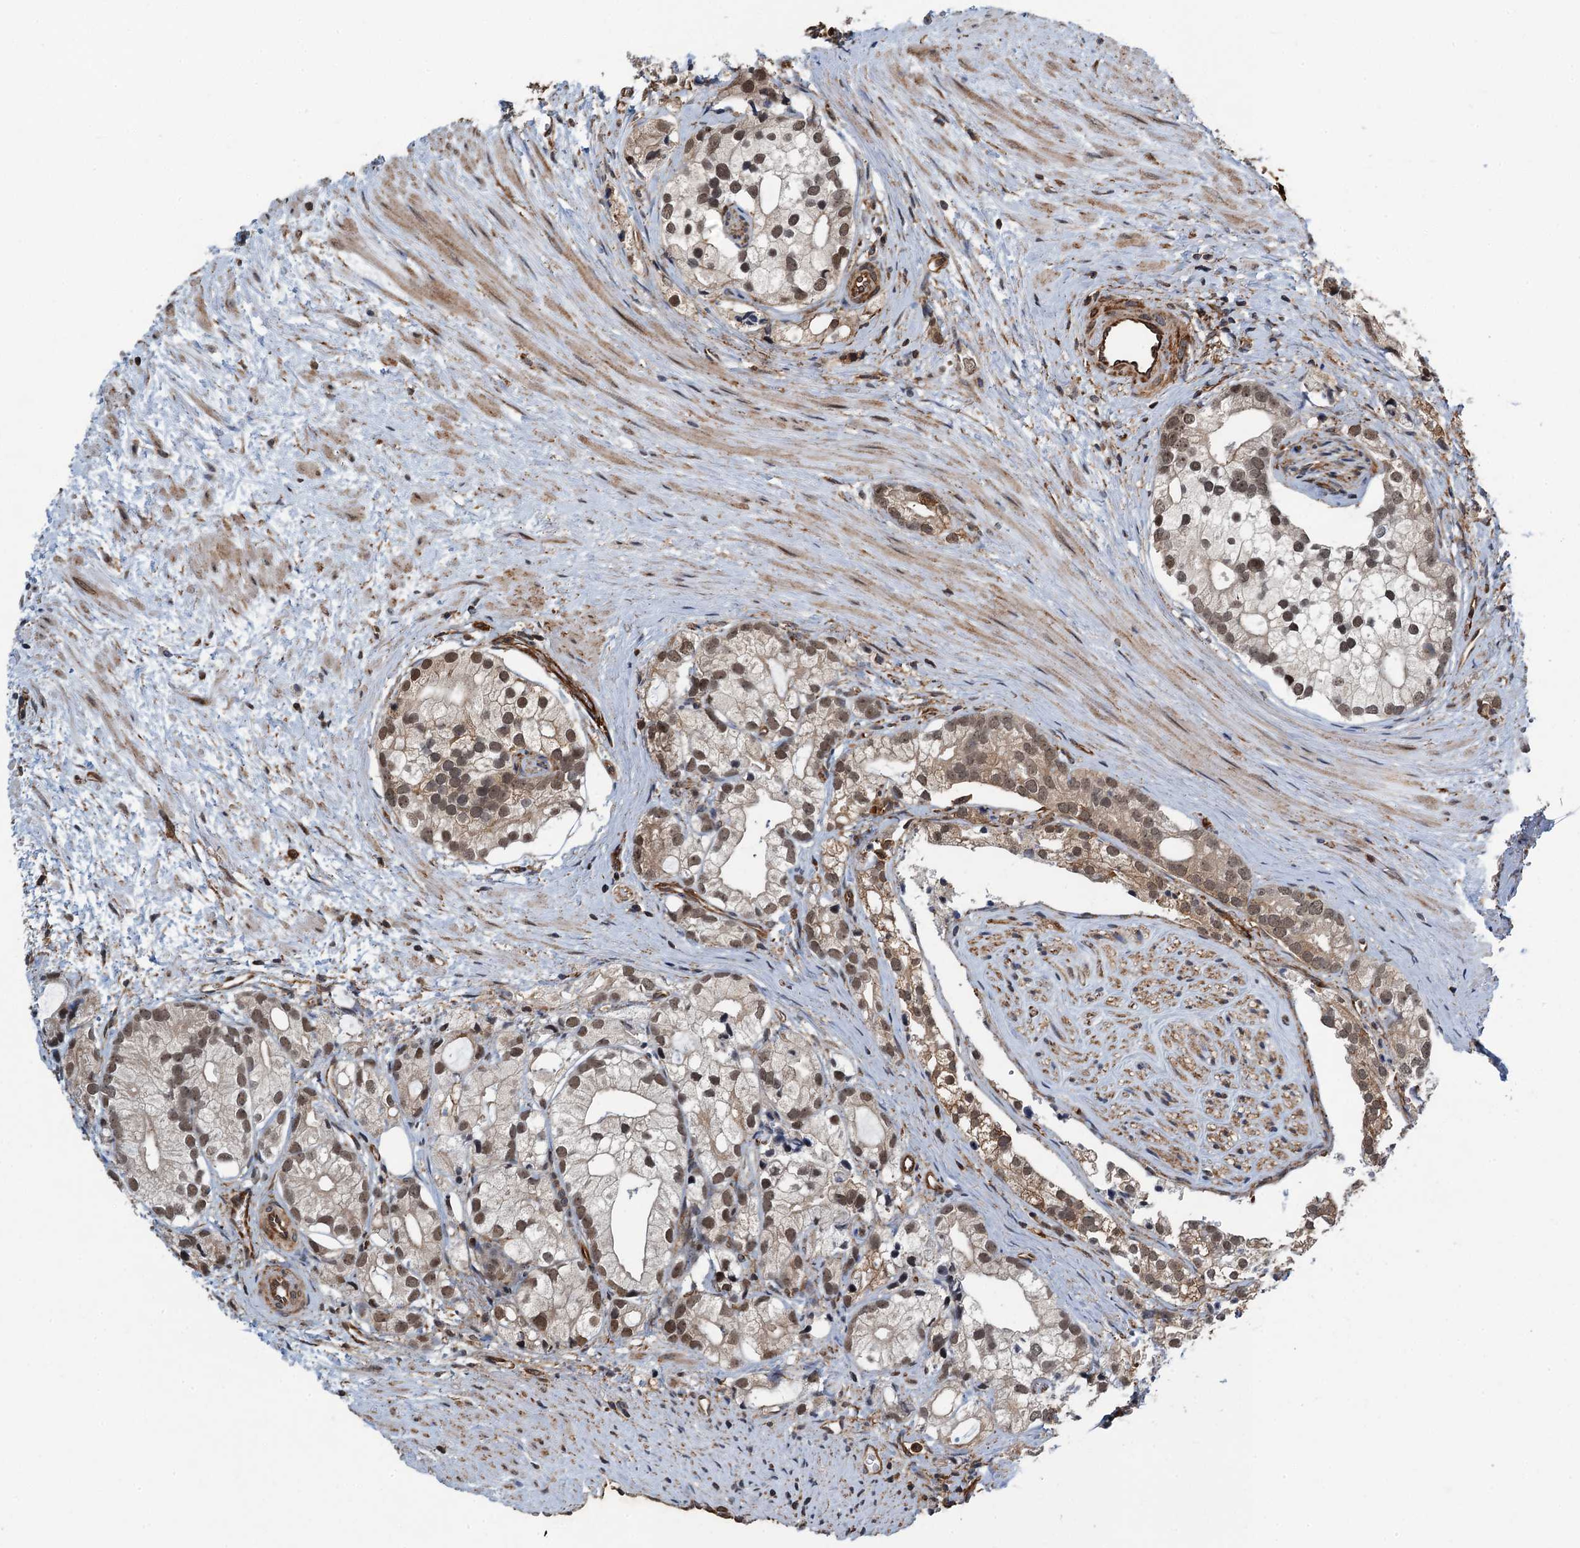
{"staining": {"intensity": "moderate", "quantity": ">75%", "location": "cytoplasmic/membranous,nuclear"}, "tissue": "prostate cancer", "cell_type": "Tumor cells", "image_type": "cancer", "snomed": [{"axis": "morphology", "description": "Adenocarcinoma, High grade"}, {"axis": "topography", "description": "Prostate"}], "caption": "This image demonstrates prostate adenocarcinoma (high-grade) stained with IHC to label a protein in brown. The cytoplasmic/membranous and nuclear of tumor cells show moderate positivity for the protein. Nuclei are counter-stained blue.", "gene": "WHAMM", "patient": {"sex": "male", "age": 75}}